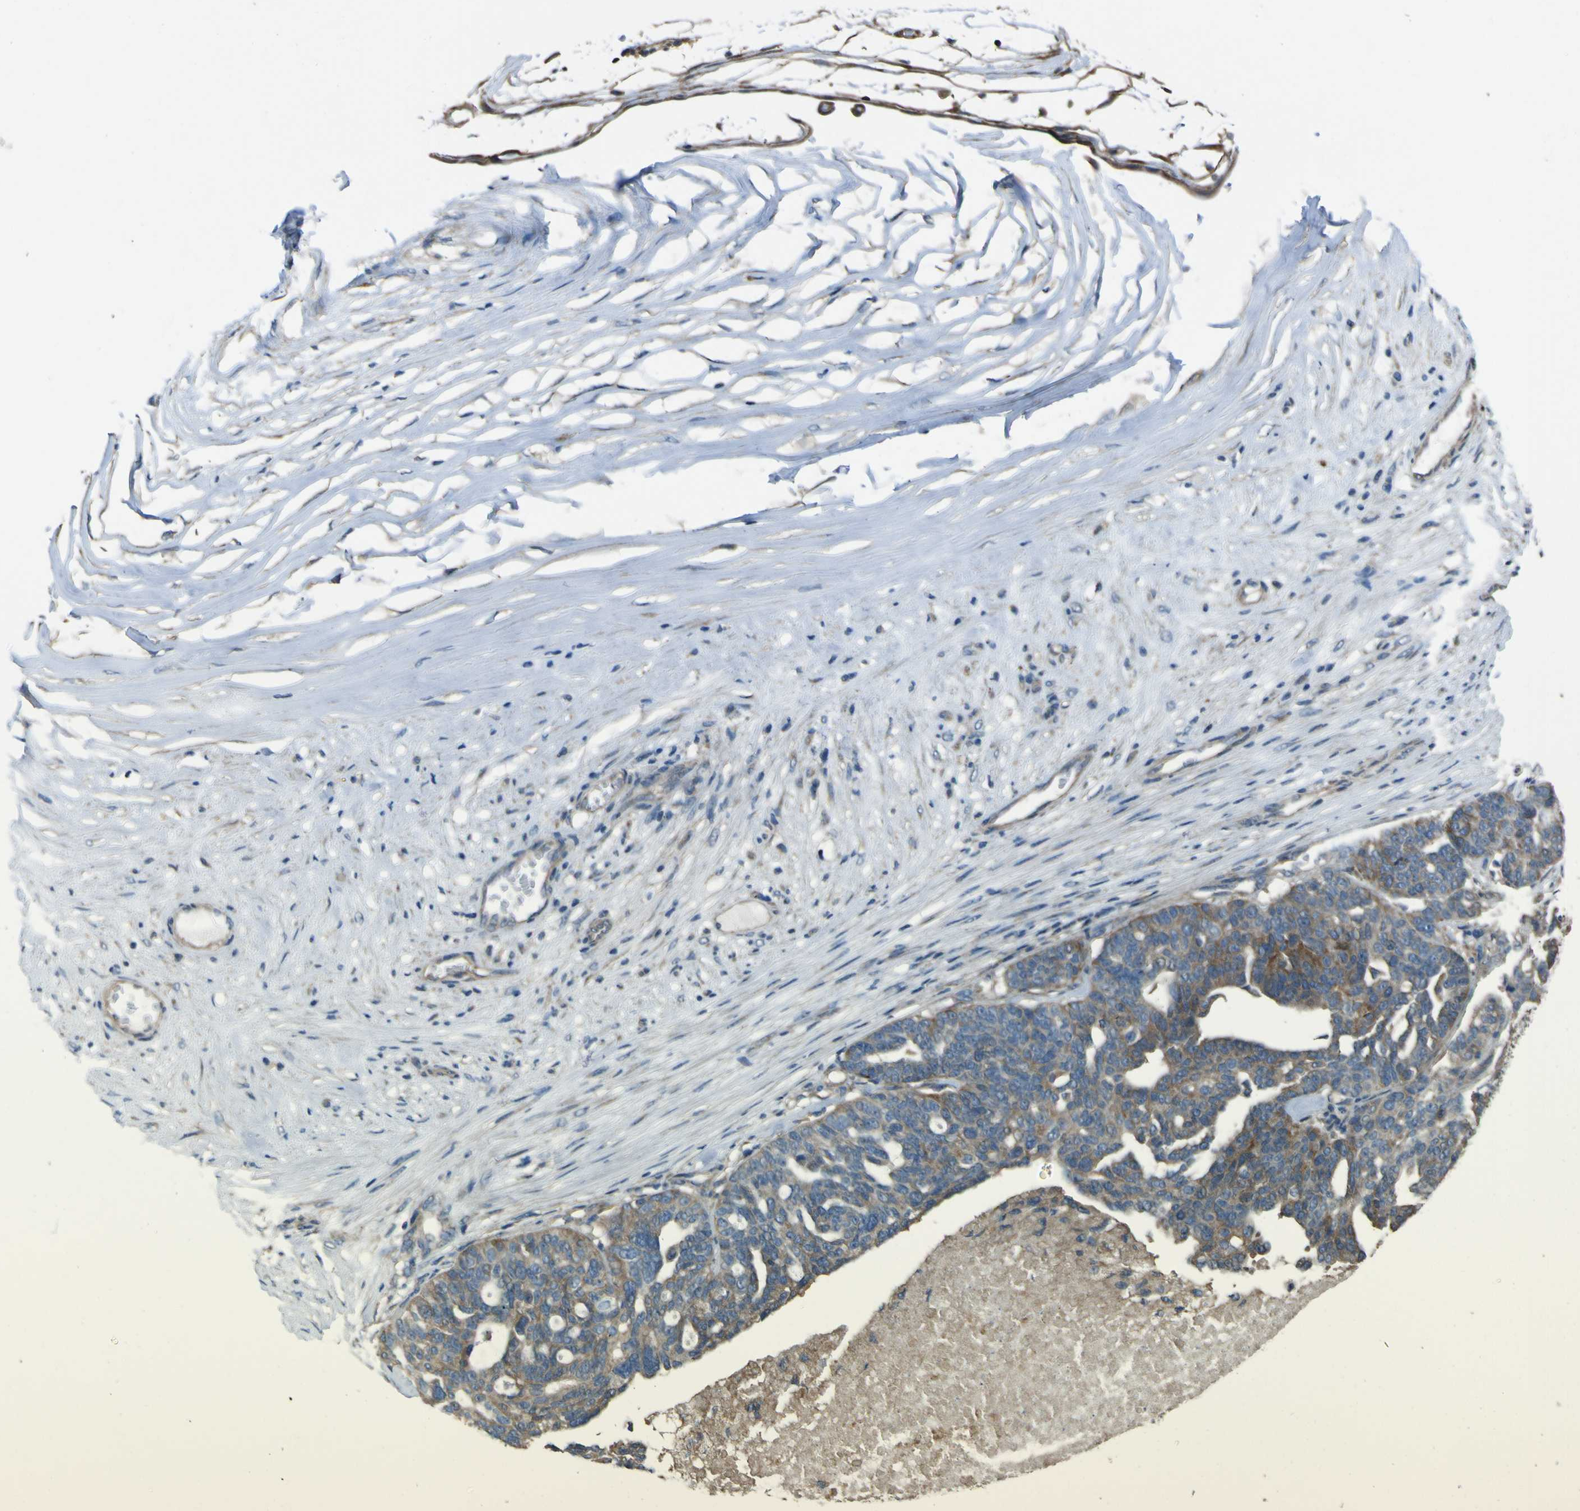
{"staining": {"intensity": "moderate", "quantity": "25%-75%", "location": "cytoplasmic/membranous"}, "tissue": "ovarian cancer", "cell_type": "Tumor cells", "image_type": "cancer", "snomed": [{"axis": "morphology", "description": "Cystadenocarcinoma, serous, NOS"}, {"axis": "topography", "description": "Ovary"}], "caption": "Brown immunohistochemical staining in human ovarian cancer (serous cystadenocarcinoma) exhibits moderate cytoplasmic/membranous positivity in approximately 25%-75% of tumor cells.", "gene": "NAALADL2", "patient": {"sex": "female", "age": 59}}